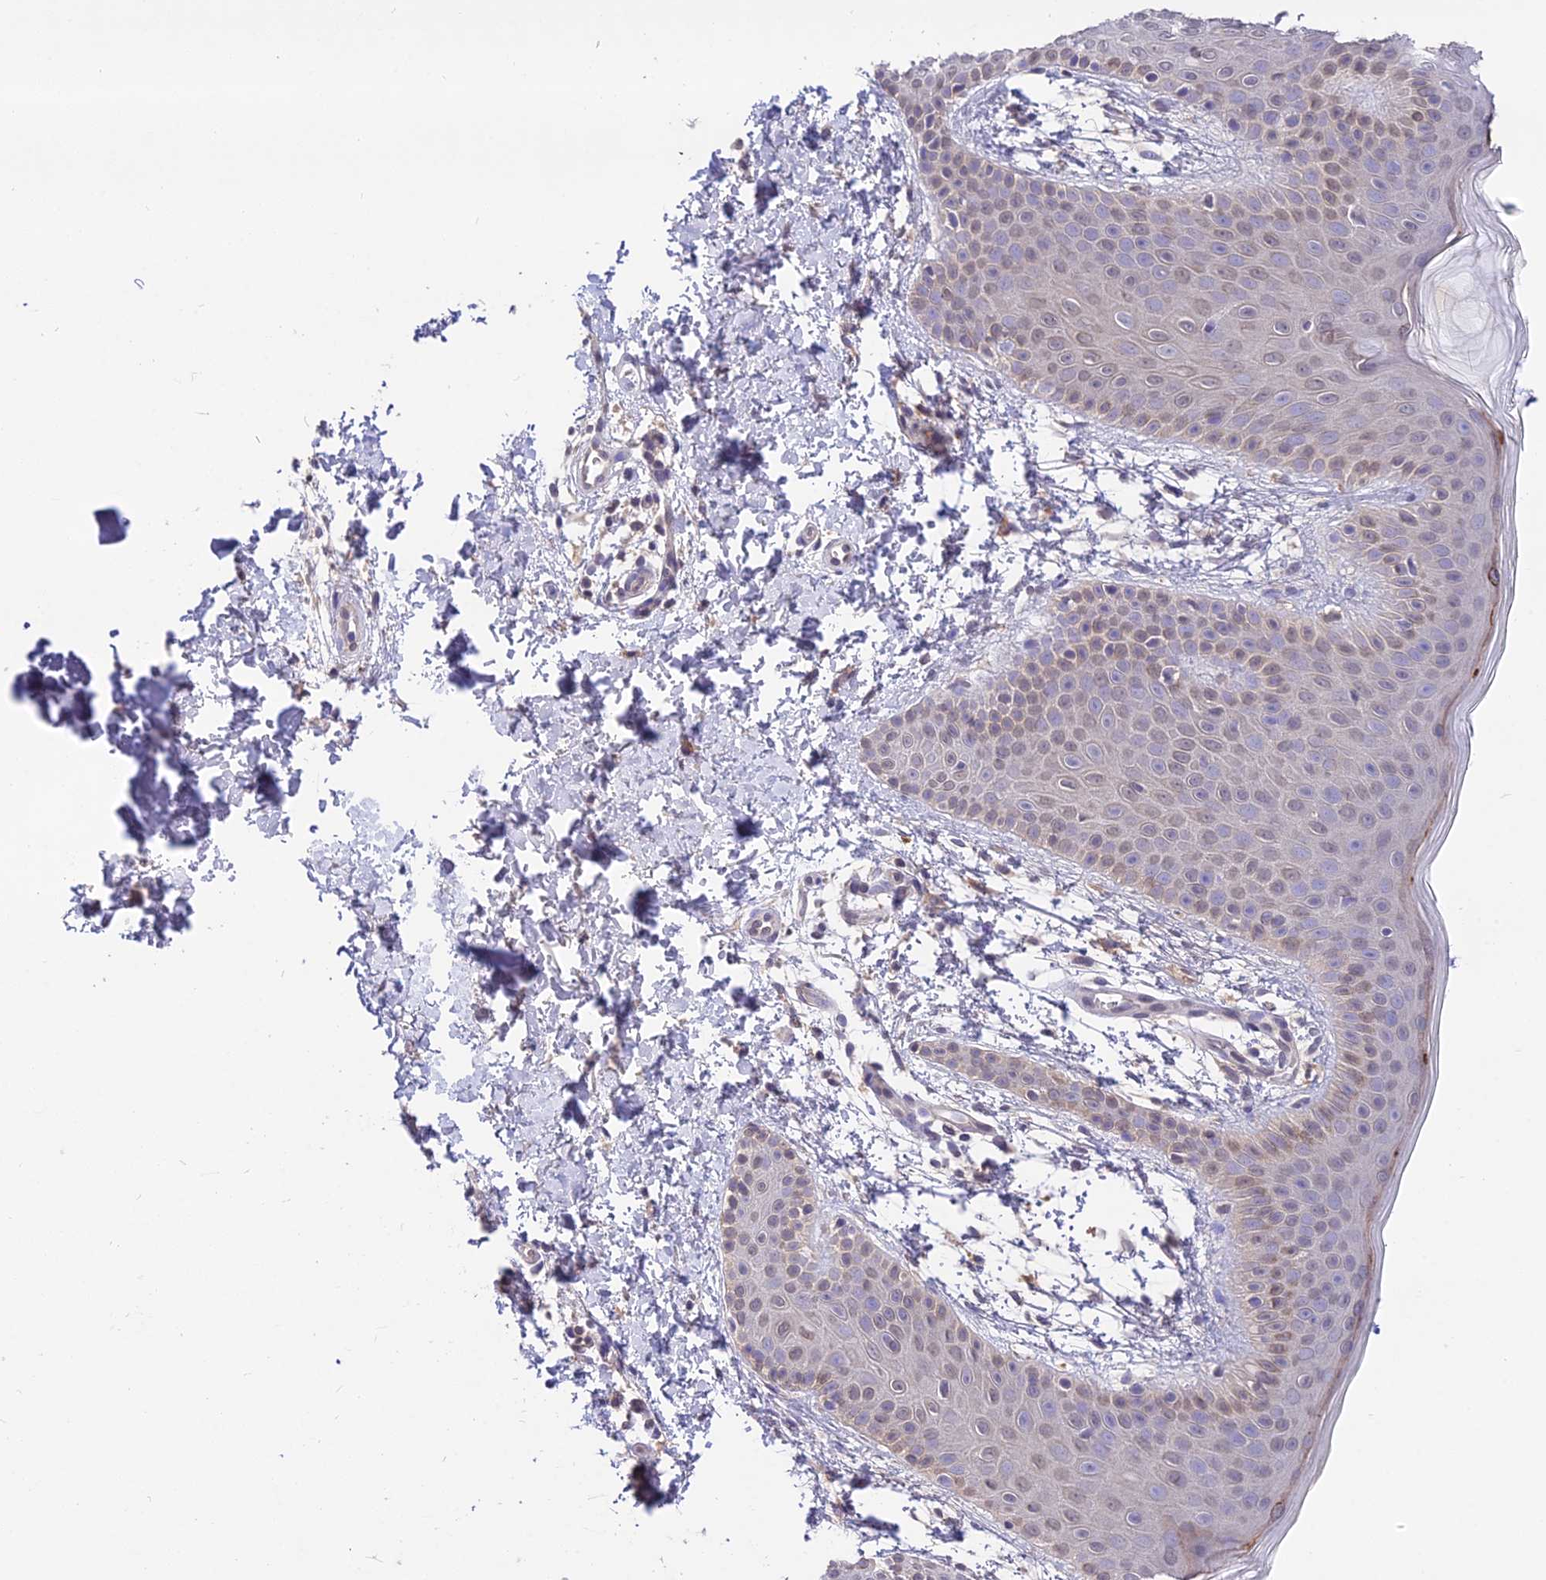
{"staining": {"intensity": "moderate", "quantity": "<25%", "location": "cytoplasmic/membranous"}, "tissue": "skin", "cell_type": "Fibroblasts", "image_type": "normal", "snomed": [{"axis": "morphology", "description": "Normal tissue, NOS"}, {"axis": "topography", "description": "Skin"}], "caption": "Fibroblasts show moderate cytoplasmic/membranous staining in approximately <25% of cells in unremarkable skin.", "gene": "PGK1", "patient": {"sex": "male", "age": 36}}